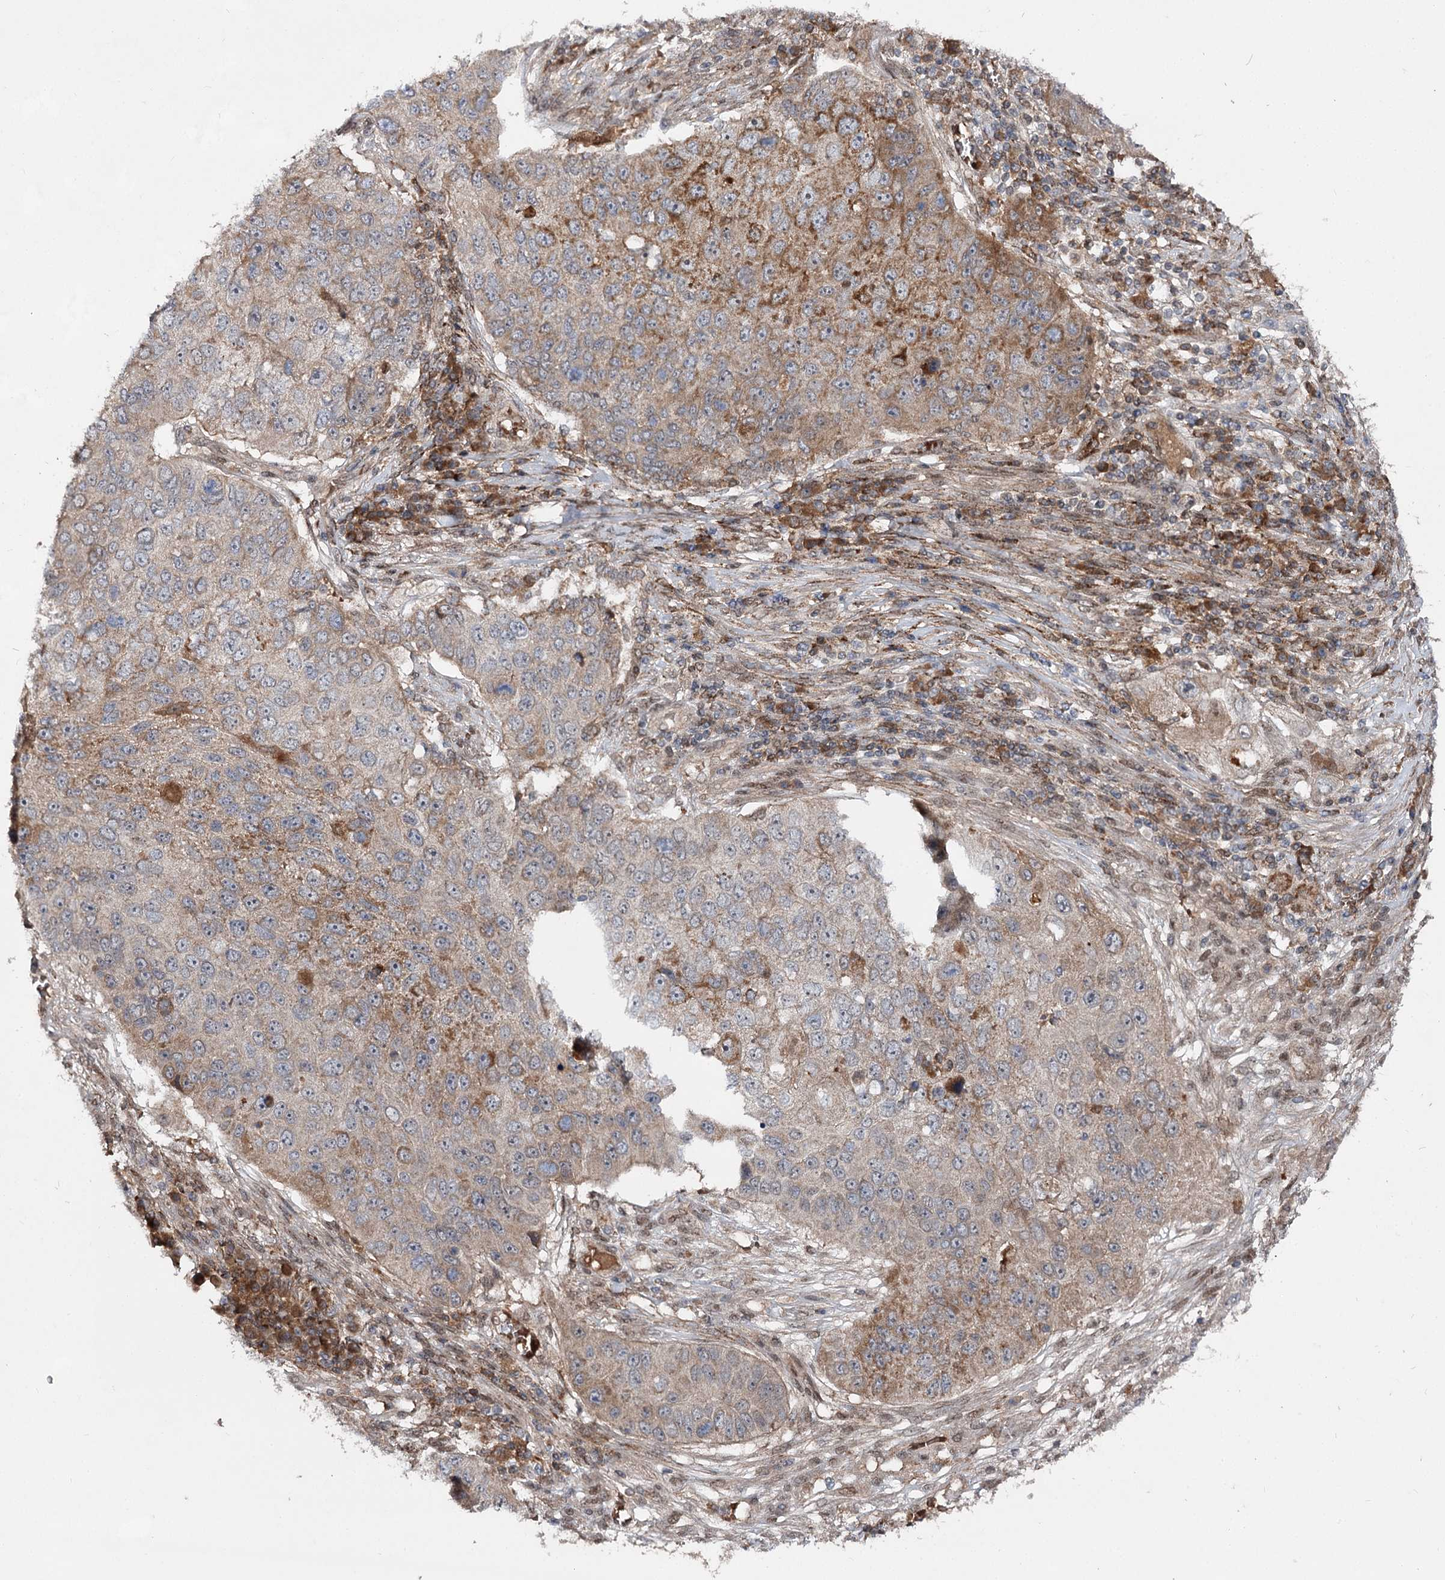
{"staining": {"intensity": "moderate", "quantity": "<25%", "location": "cytoplasmic/membranous"}, "tissue": "lung cancer", "cell_type": "Tumor cells", "image_type": "cancer", "snomed": [{"axis": "morphology", "description": "Squamous cell carcinoma, NOS"}, {"axis": "topography", "description": "Lung"}], "caption": "This histopathology image exhibits lung squamous cell carcinoma stained with immunohistochemistry (IHC) to label a protein in brown. The cytoplasmic/membranous of tumor cells show moderate positivity for the protein. Nuclei are counter-stained blue.", "gene": "MSANTD2", "patient": {"sex": "male", "age": 61}}